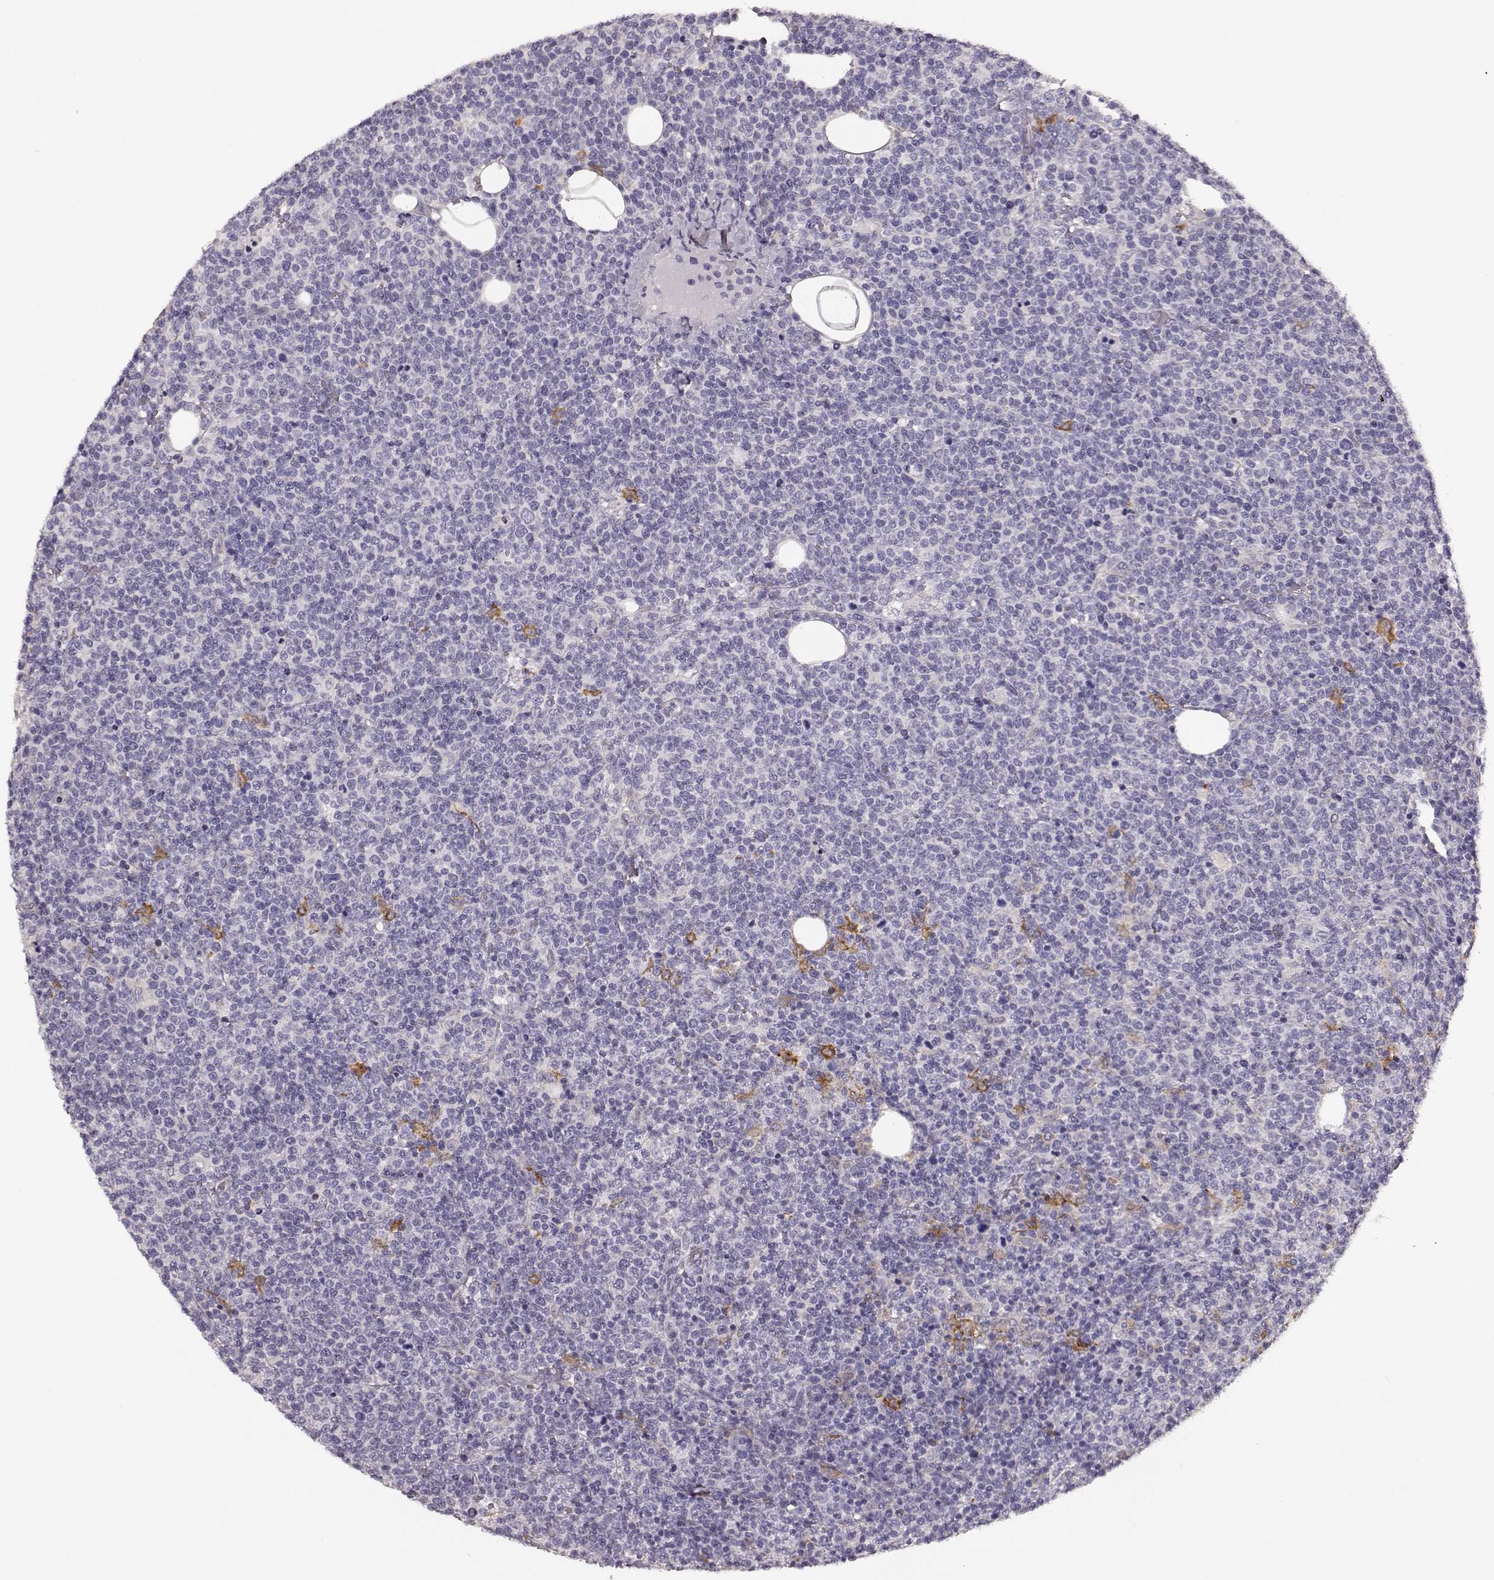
{"staining": {"intensity": "negative", "quantity": "none", "location": "none"}, "tissue": "lymphoma", "cell_type": "Tumor cells", "image_type": "cancer", "snomed": [{"axis": "morphology", "description": "Malignant lymphoma, non-Hodgkin's type, High grade"}, {"axis": "topography", "description": "Lymph node"}], "caption": "An immunohistochemistry histopathology image of high-grade malignant lymphoma, non-Hodgkin's type is shown. There is no staining in tumor cells of high-grade malignant lymphoma, non-Hodgkin's type. (Stains: DAB (3,3'-diaminobenzidine) immunohistochemistry (IHC) with hematoxylin counter stain, Microscopy: brightfield microscopy at high magnification).", "gene": "GPR50", "patient": {"sex": "male", "age": 61}}